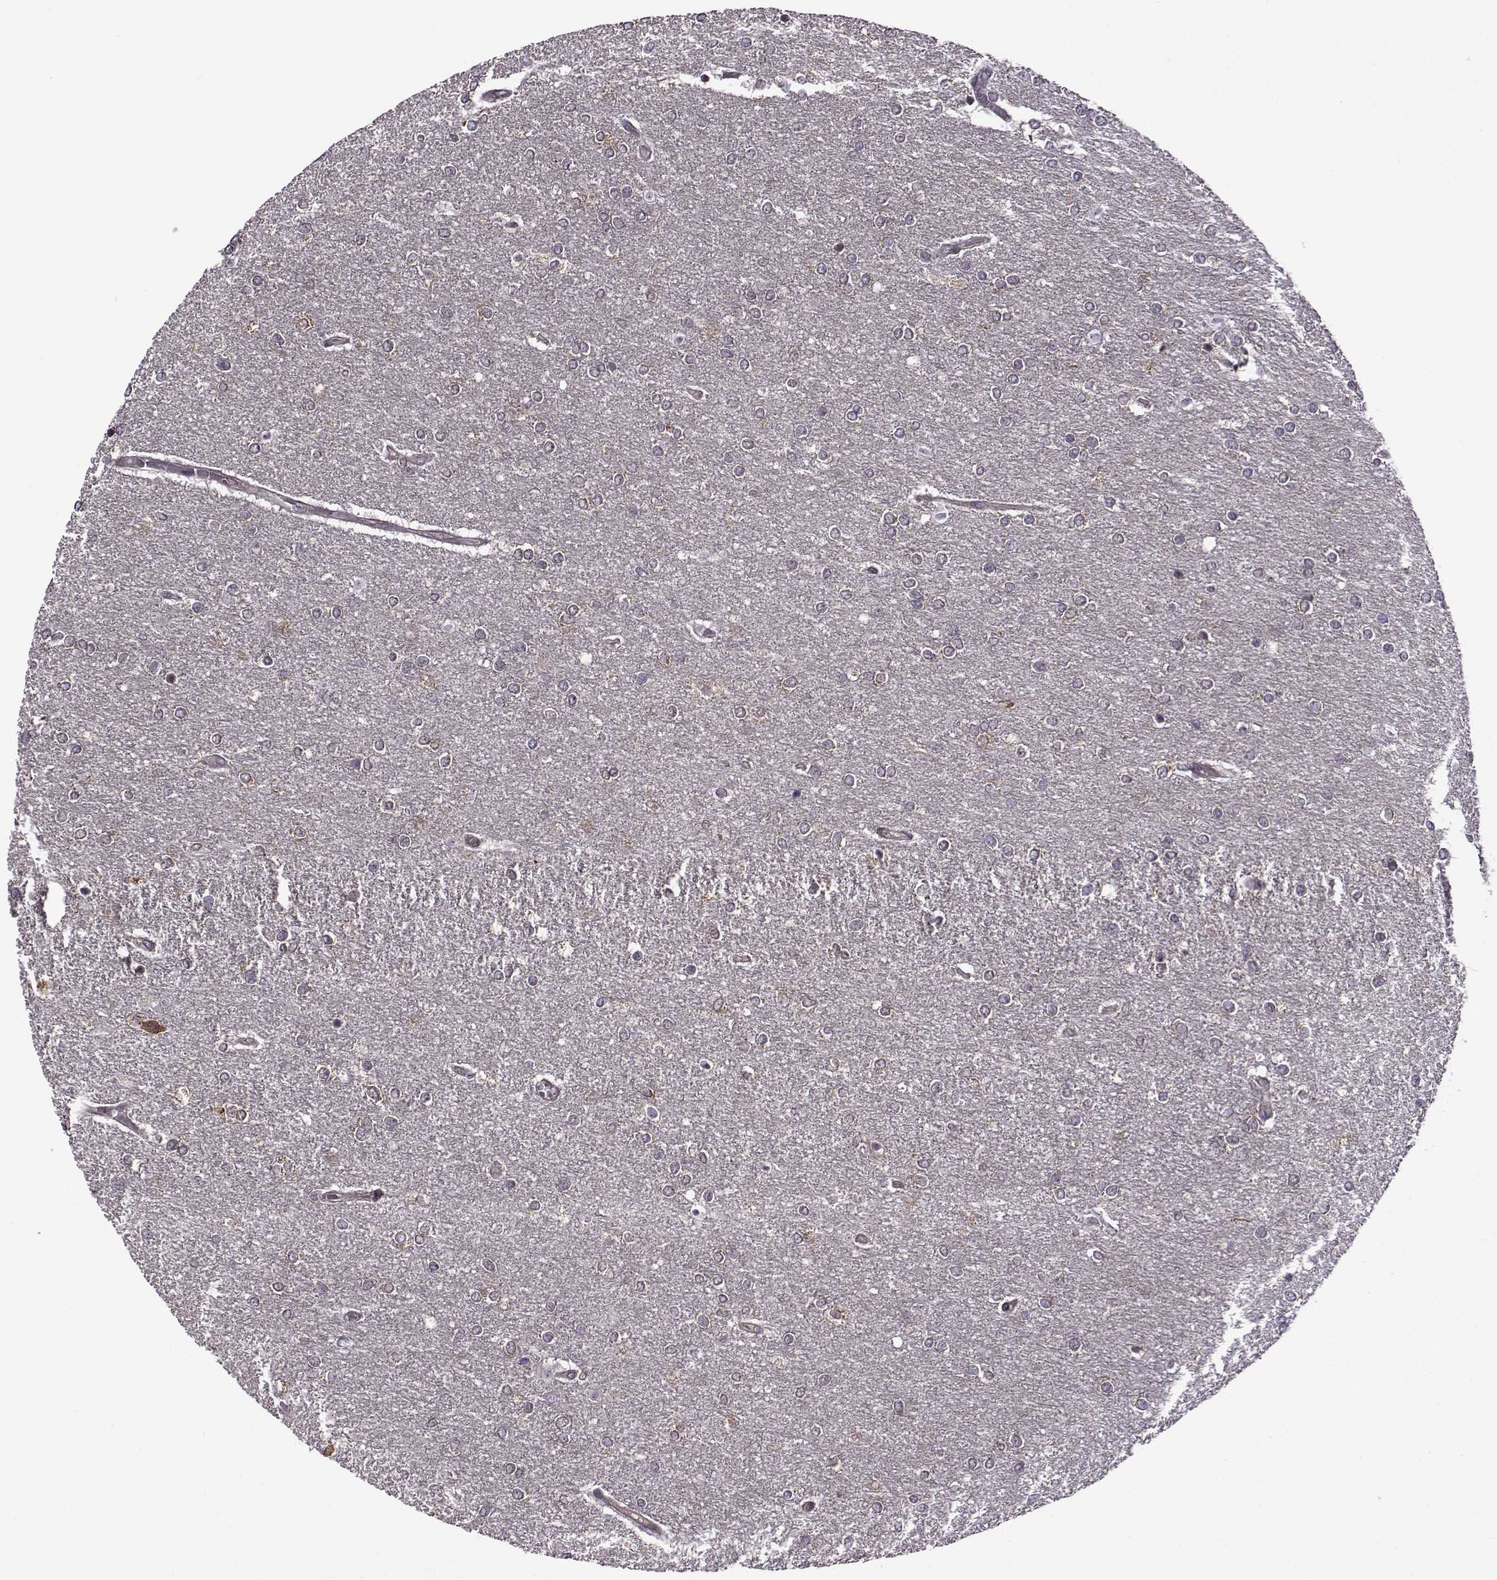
{"staining": {"intensity": "weak", "quantity": ">75%", "location": "cytoplasmic/membranous"}, "tissue": "glioma", "cell_type": "Tumor cells", "image_type": "cancer", "snomed": [{"axis": "morphology", "description": "Glioma, malignant, High grade"}, {"axis": "topography", "description": "Brain"}], "caption": "IHC photomicrograph of neoplastic tissue: high-grade glioma (malignant) stained using immunohistochemistry (IHC) reveals low levels of weak protein expression localized specifically in the cytoplasmic/membranous of tumor cells, appearing as a cytoplasmic/membranous brown color.", "gene": "URI1", "patient": {"sex": "female", "age": 61}}